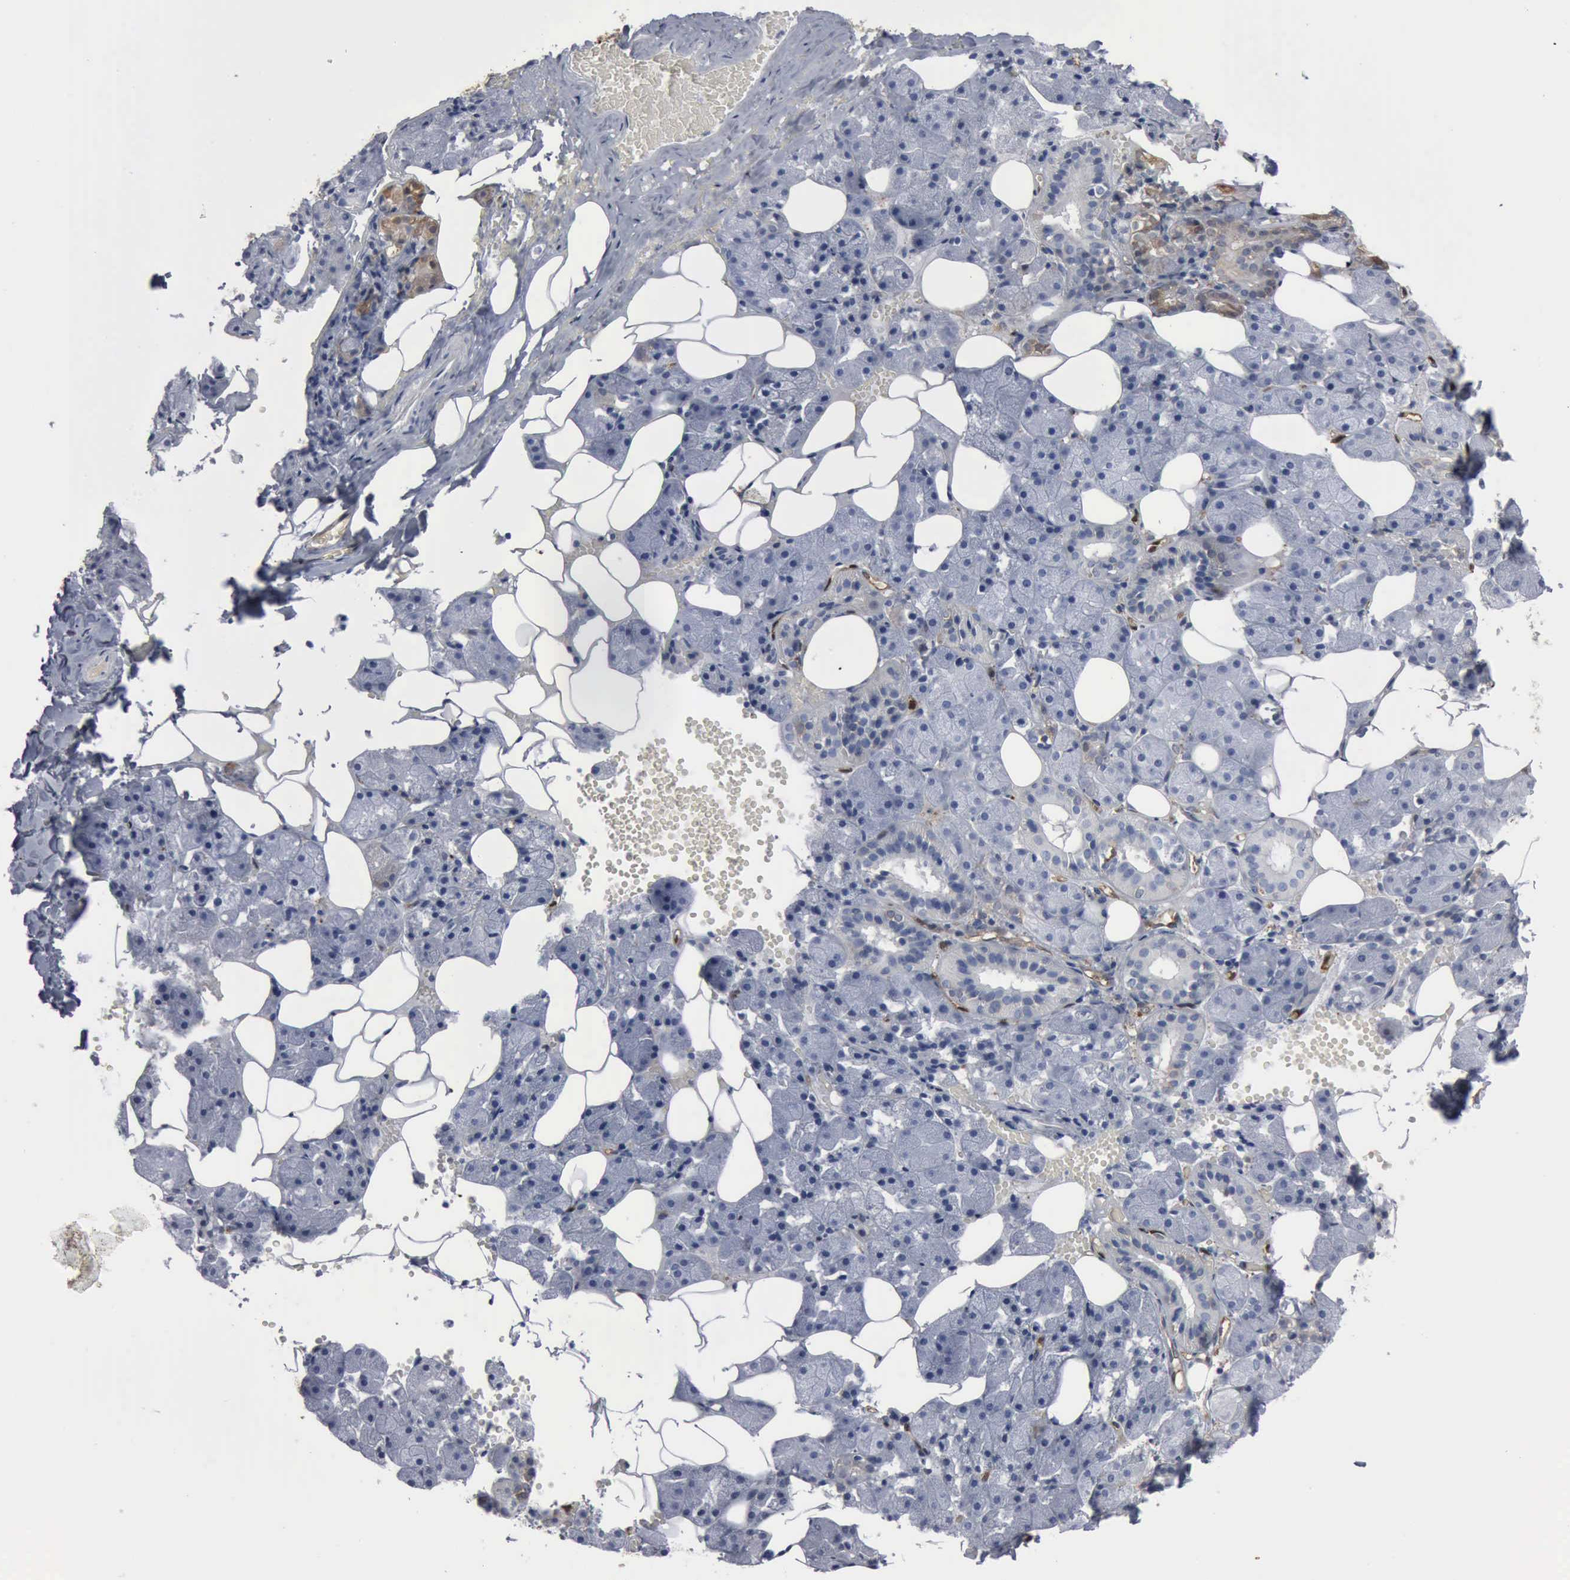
{"staining": {"intensity": "weak", "quantity": "<25%", "location": "cytoplasmic/membranous"}, "tissue": "salivary gland", "cell_type": "Glandular cells", "image_type": "normal", "snomed": [{"axis": "morphology", "description": "Normal tissue, NOS"}, {"axis": "topography", "description": "Salivary gland"}], "caption": "Glandular cells show no significant protein staining in unremarkable salivary gland.", "gene": "FSCN1", "patient": {"sex": "female", "age": 55}}